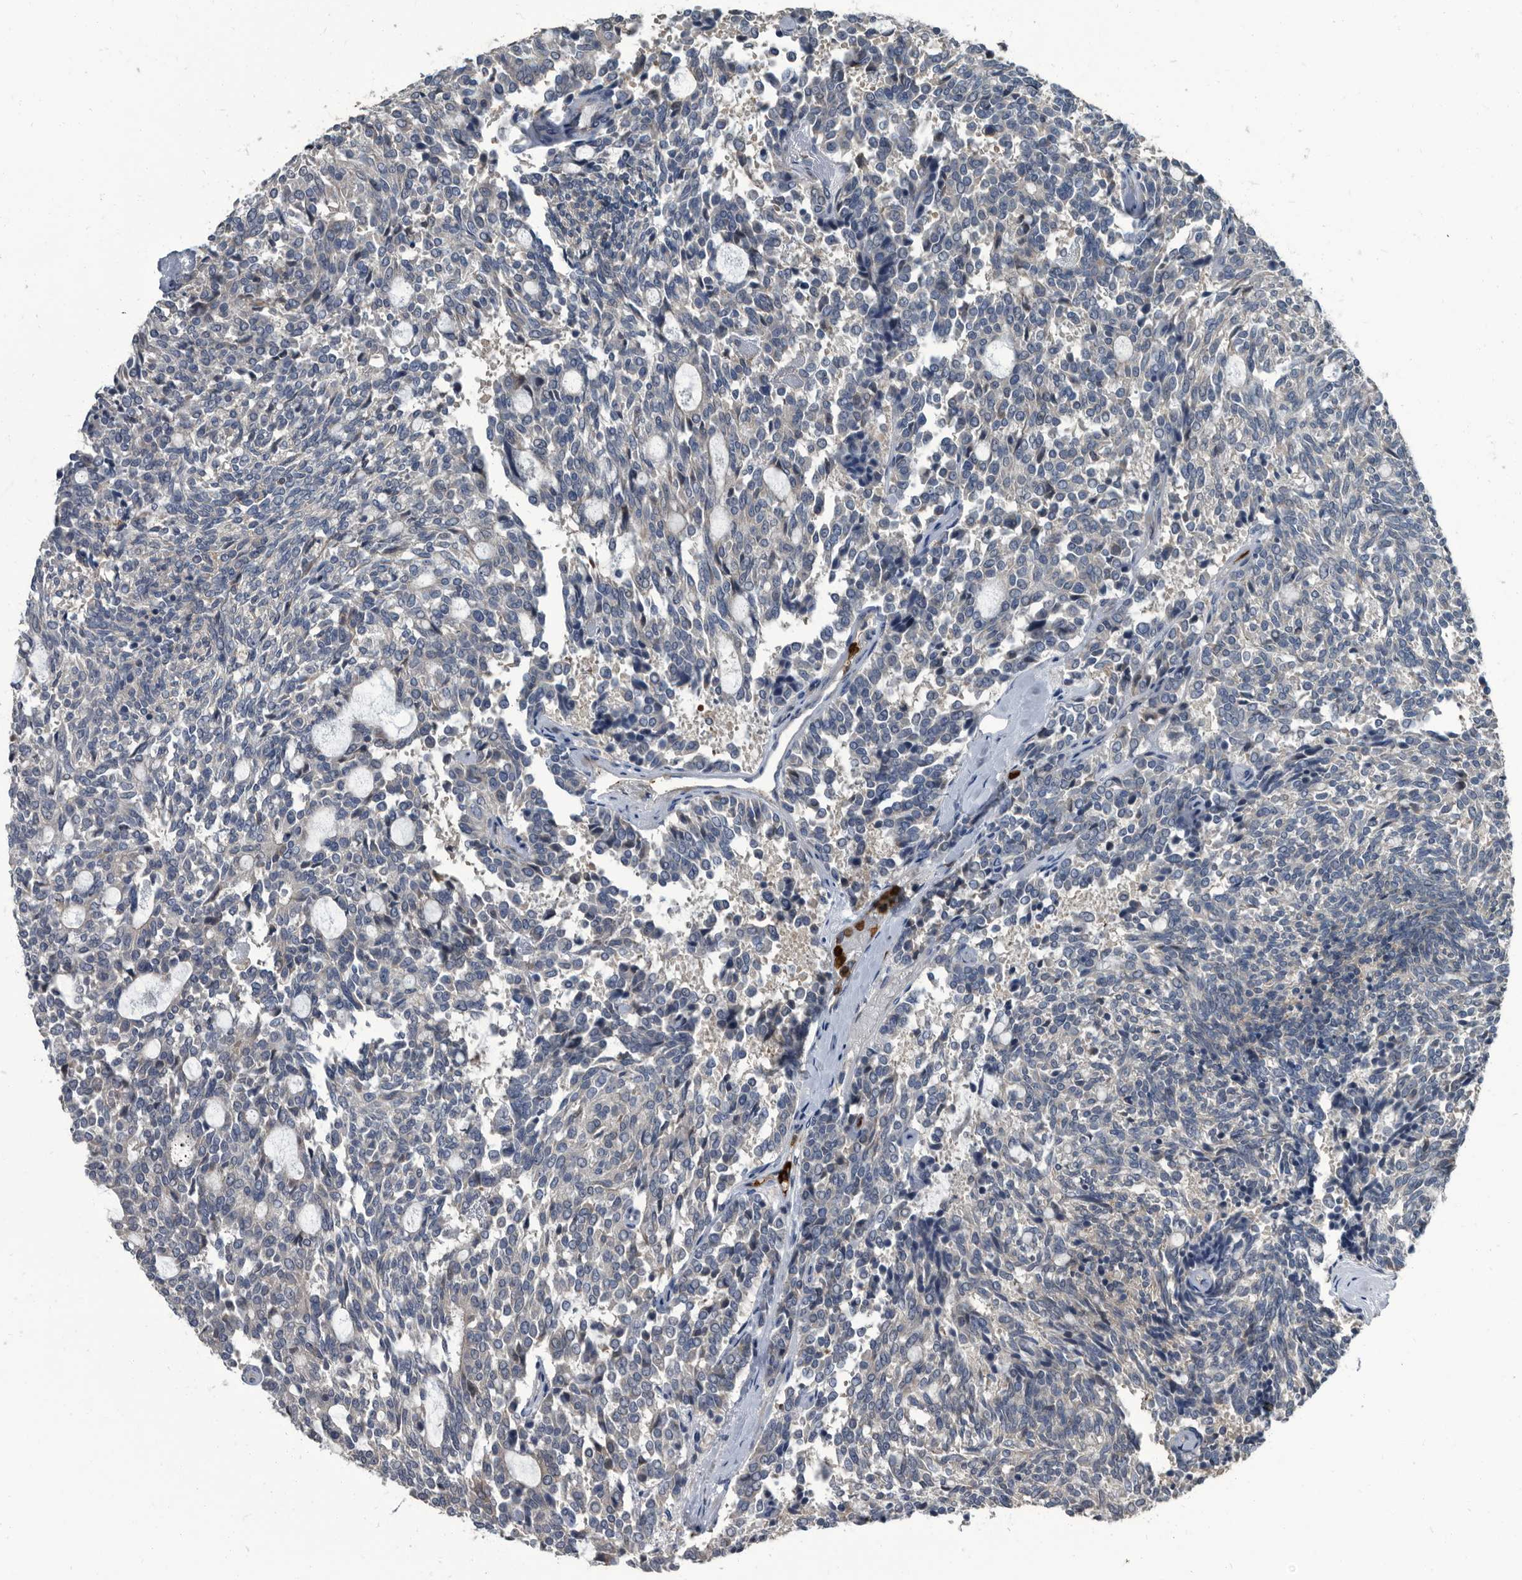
{"staining": {"intensity": "negative", "quantity": "none", "location": "none"}, "tissue": "carcinoid", "cell_type": "Tumor cells", "image_type": "cancer", "snomed": [{"axis": "morphology", "description": "Carcinoid, malignant, NOS"}, {"axis": "topography", "description": "Pancreas"}], "caption": "Immunohistochemistry (IHC) image of malignant carcinoid stained for a protein (brown), which exhibits no positivity in tumor cells.", "gene": "CDV3", "patient": {"sex": "female", "age": 54}}